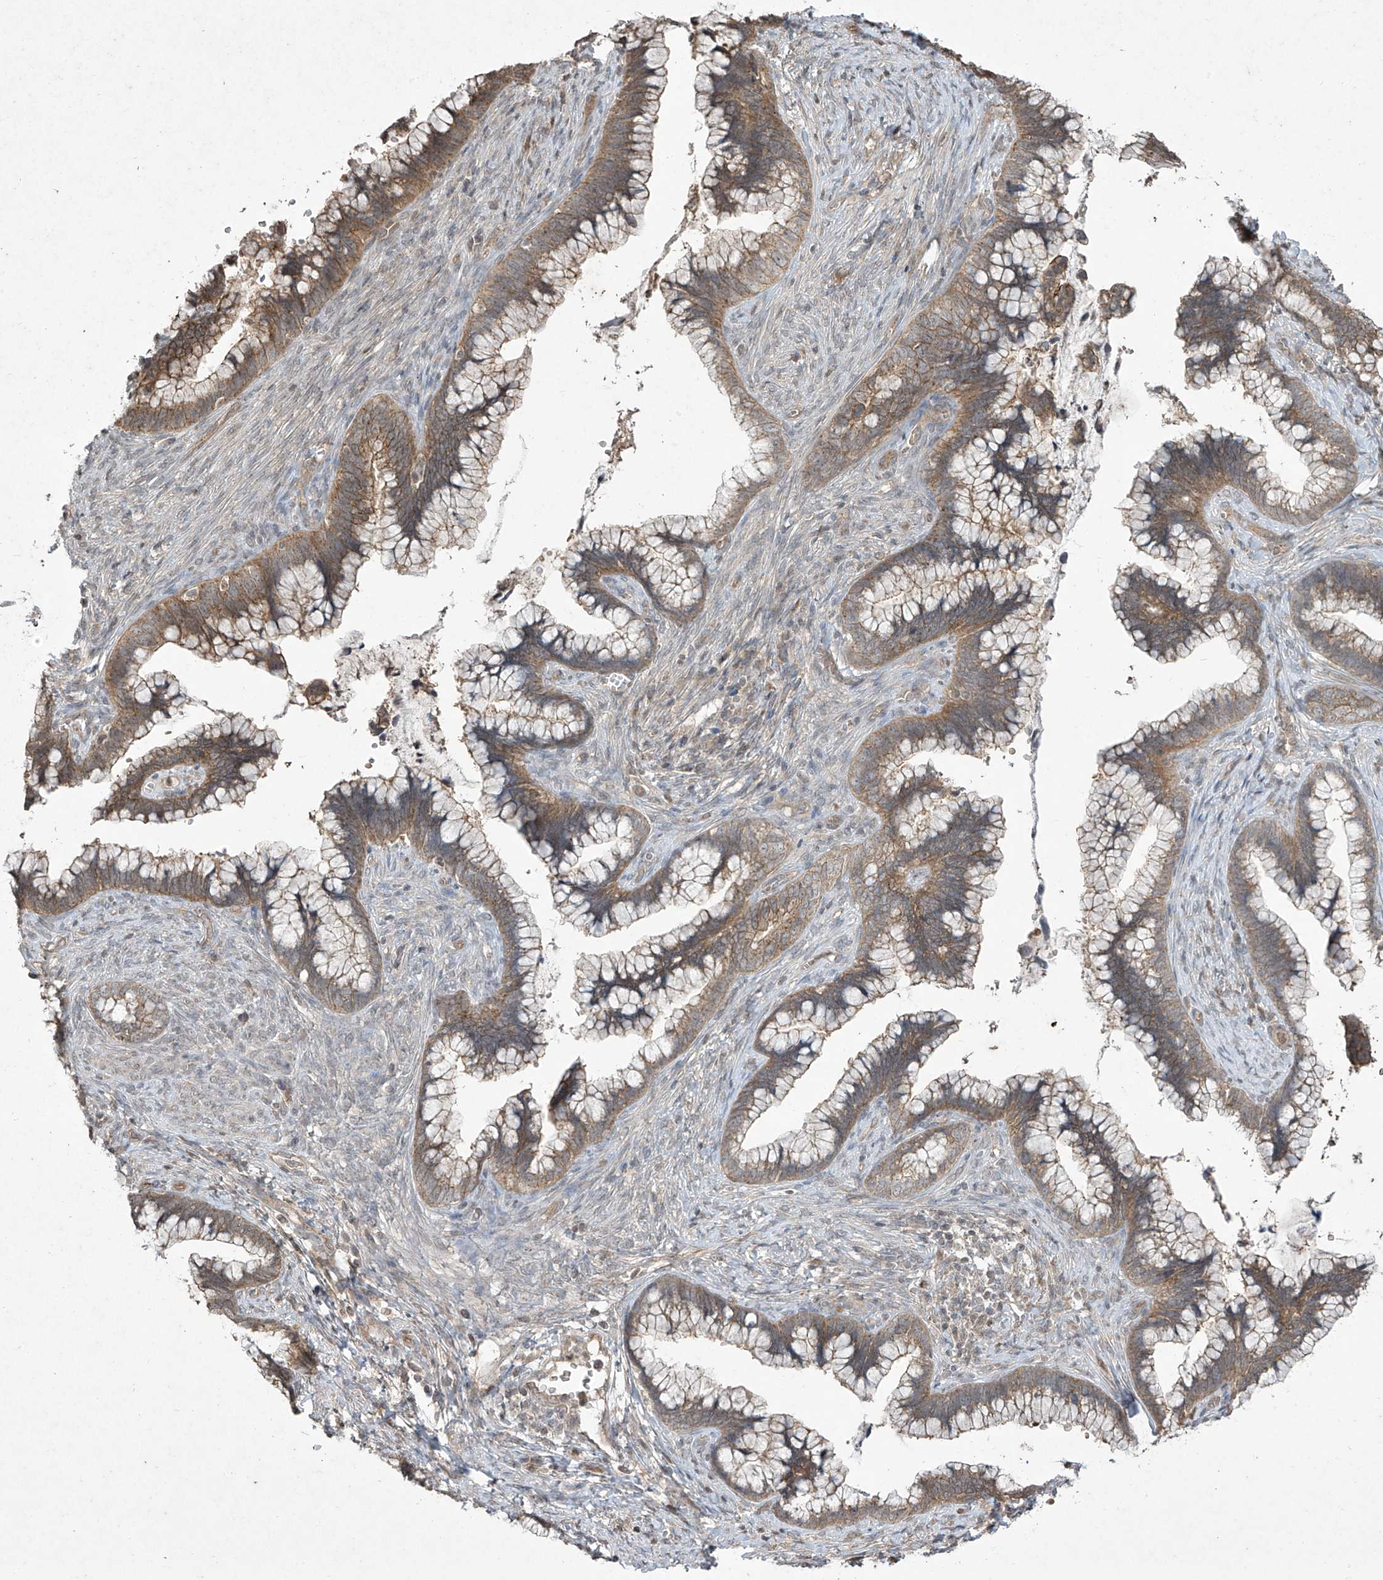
{"staining": {"intensity": "moderate", "quantity": ">75%", "location": "cytoplasmic/membranous"}, "tissue": "cervical cancer", "cell_type": "Tumor cells", "image_type": "cancer", "snomed": [{"axis": "morphology", "description": "Adenocarcinoma, NOS"}, {"axis": "topography", "description": "Cervix"}], "caption": "High-power microscopy captured an IHC histopathology image of cervical cancer, revealing moderate cytoplasmic/membranous positivity in about >75% of tumor cells.", "gene": "MATN2", "patient": {"sex": "female", "age": 44}}